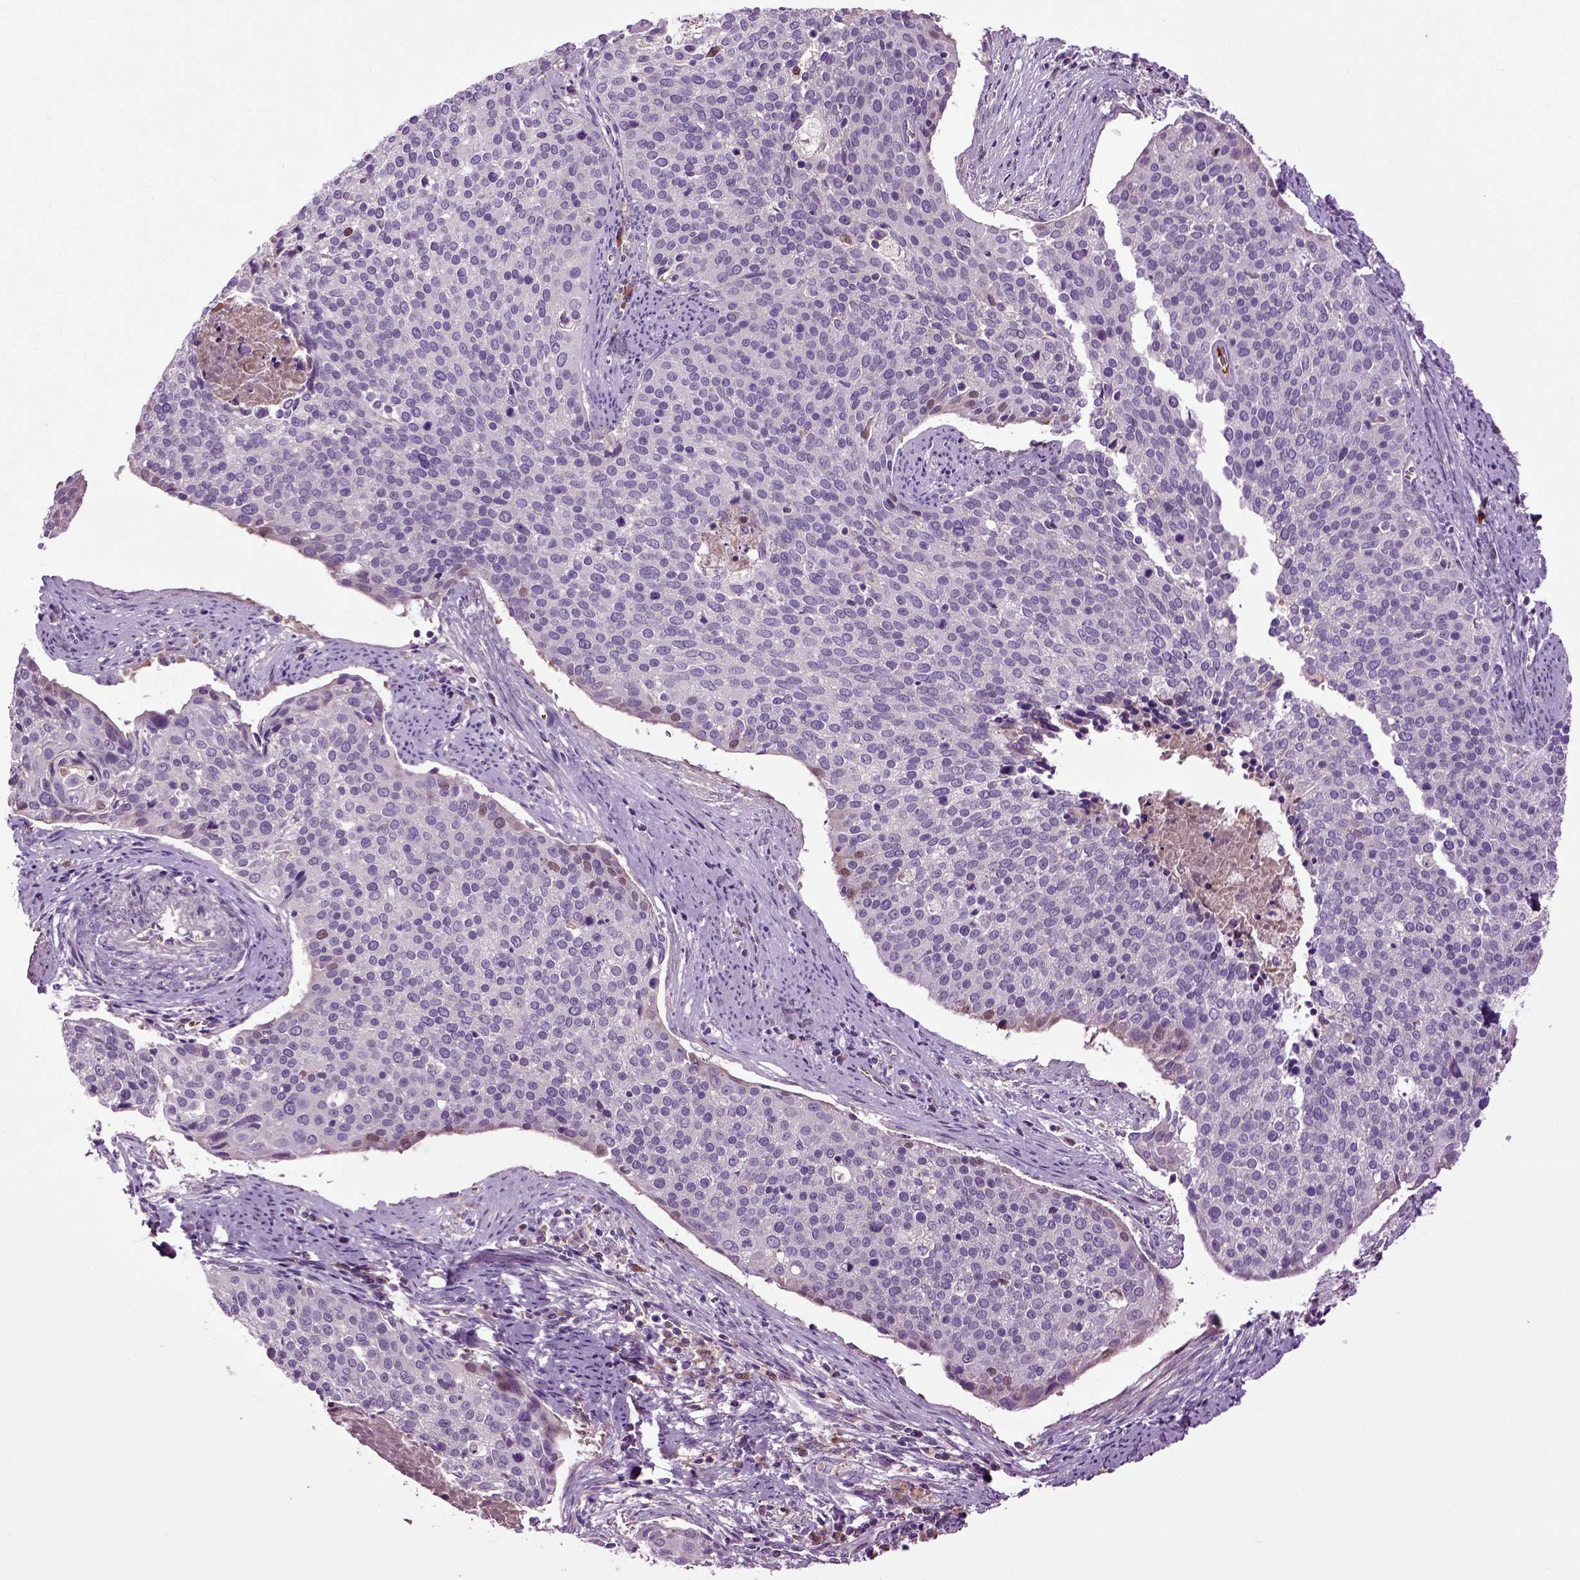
{"staining": {"intensity": "negative", "quantity": "none", "location": "none"}, "tissue": "cervical cancer", "cell_type": "Tumor cells", "image_type": "cancer", "snomed": [{"axis": "morphology", "description": "Squamous cell carcinoma, NOS"}, {"axis": "topography", "description": "Cervix"}], "caption": "The histopathology image displays no significant staining in tumor cells of cervical cancer (squamous cell carcinoma).", "gene": "SPON1", "patient": {"sex": "female", "age": 39}}